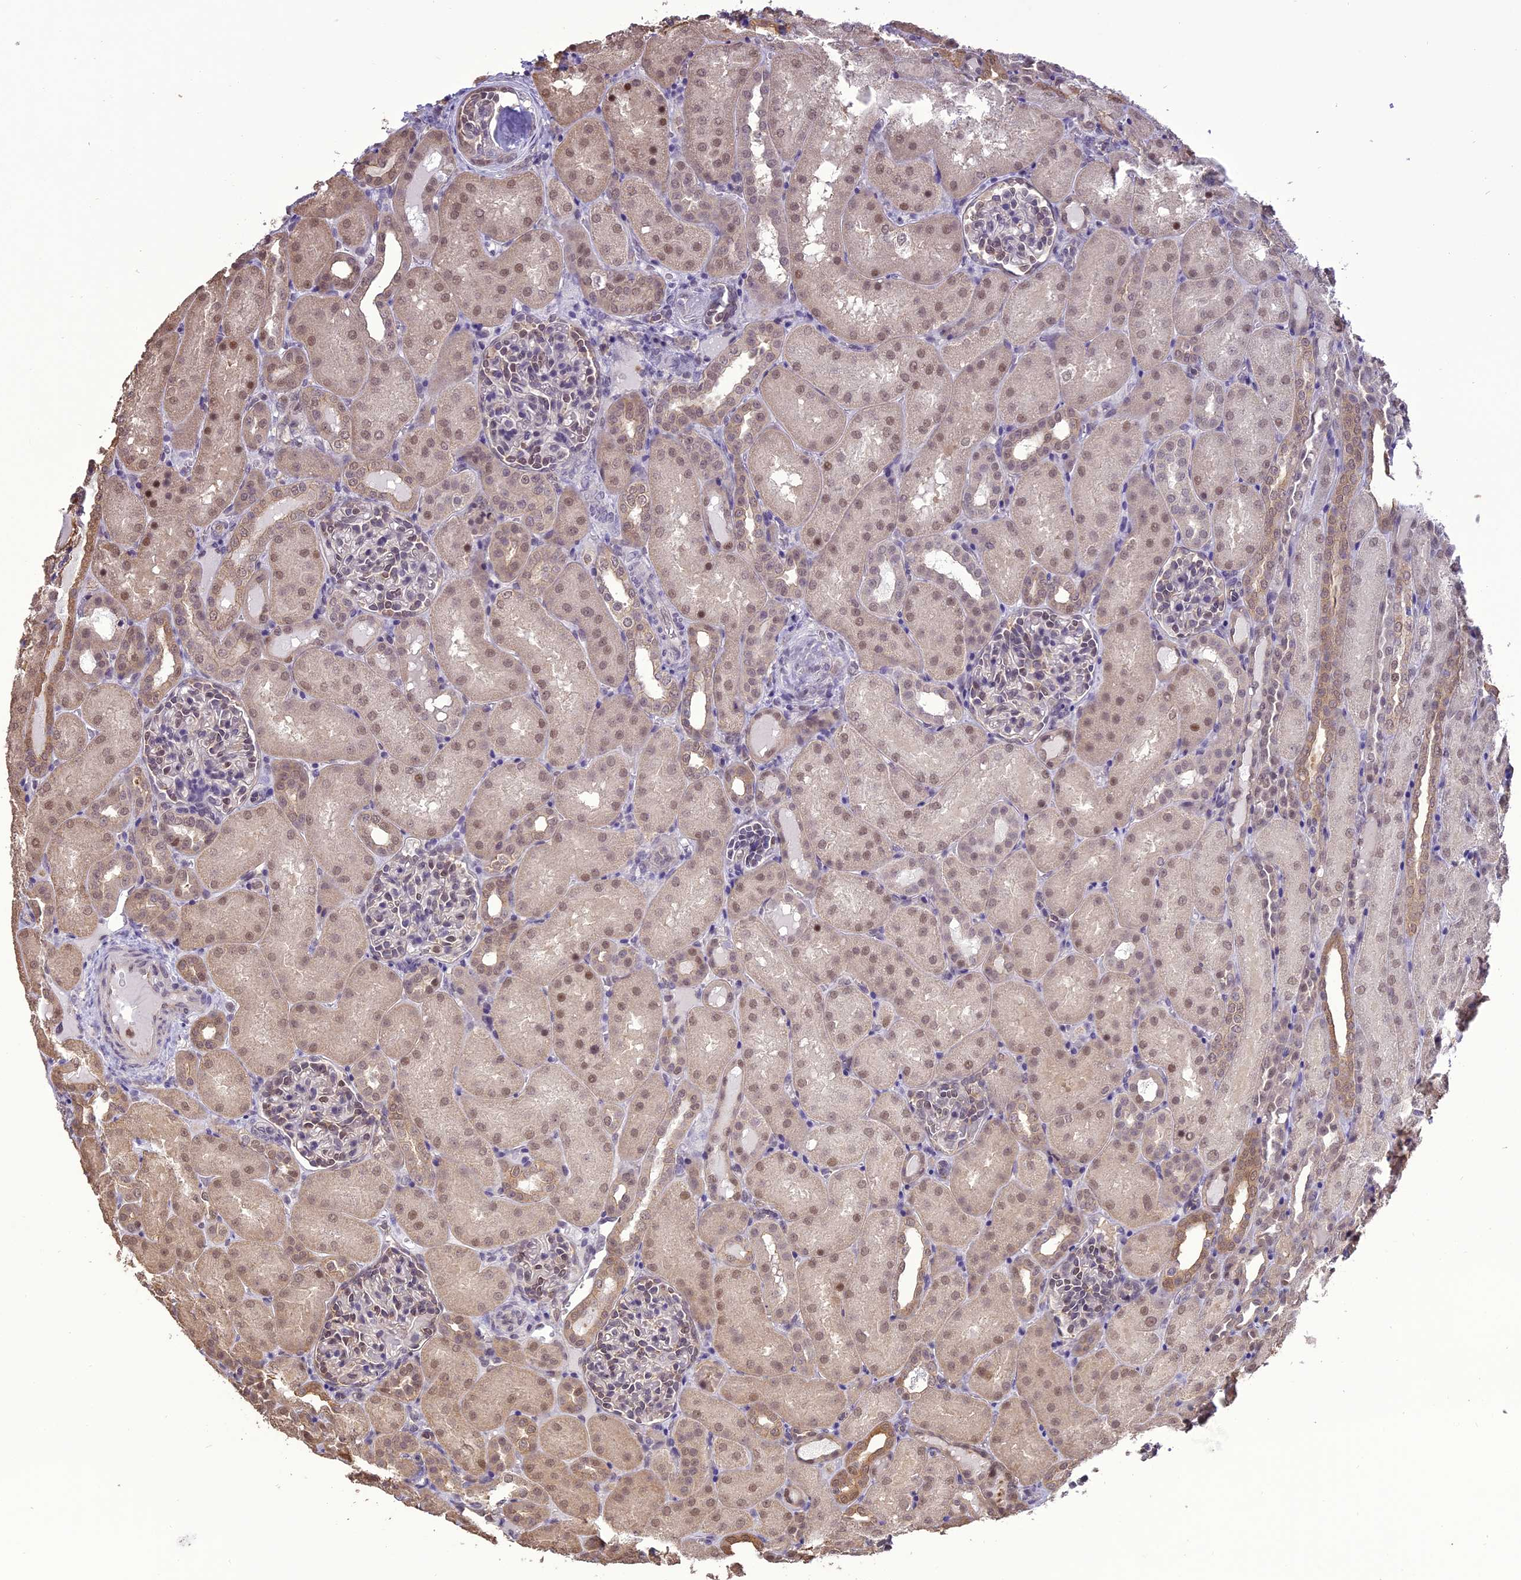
{"staining": {"intensity": "weak", "quantity": "25%-75%", "location": "nuclear"}, "tissue": "kidney", "cell_type": "Cells in glomeruli", "image_type": "normal", "snomed": [{"axis": "morphology", "description": "Normal tissue, NOS"}, {"axis": "topography", "description": "Kidney"}], "caption": "A low amount of weak nuclear expression is seen in approximately 25%-75% of cells in glomeruli in normal kidney.", "gene": "TIGD7", "patient": {"sex": "male", "age": 1}}